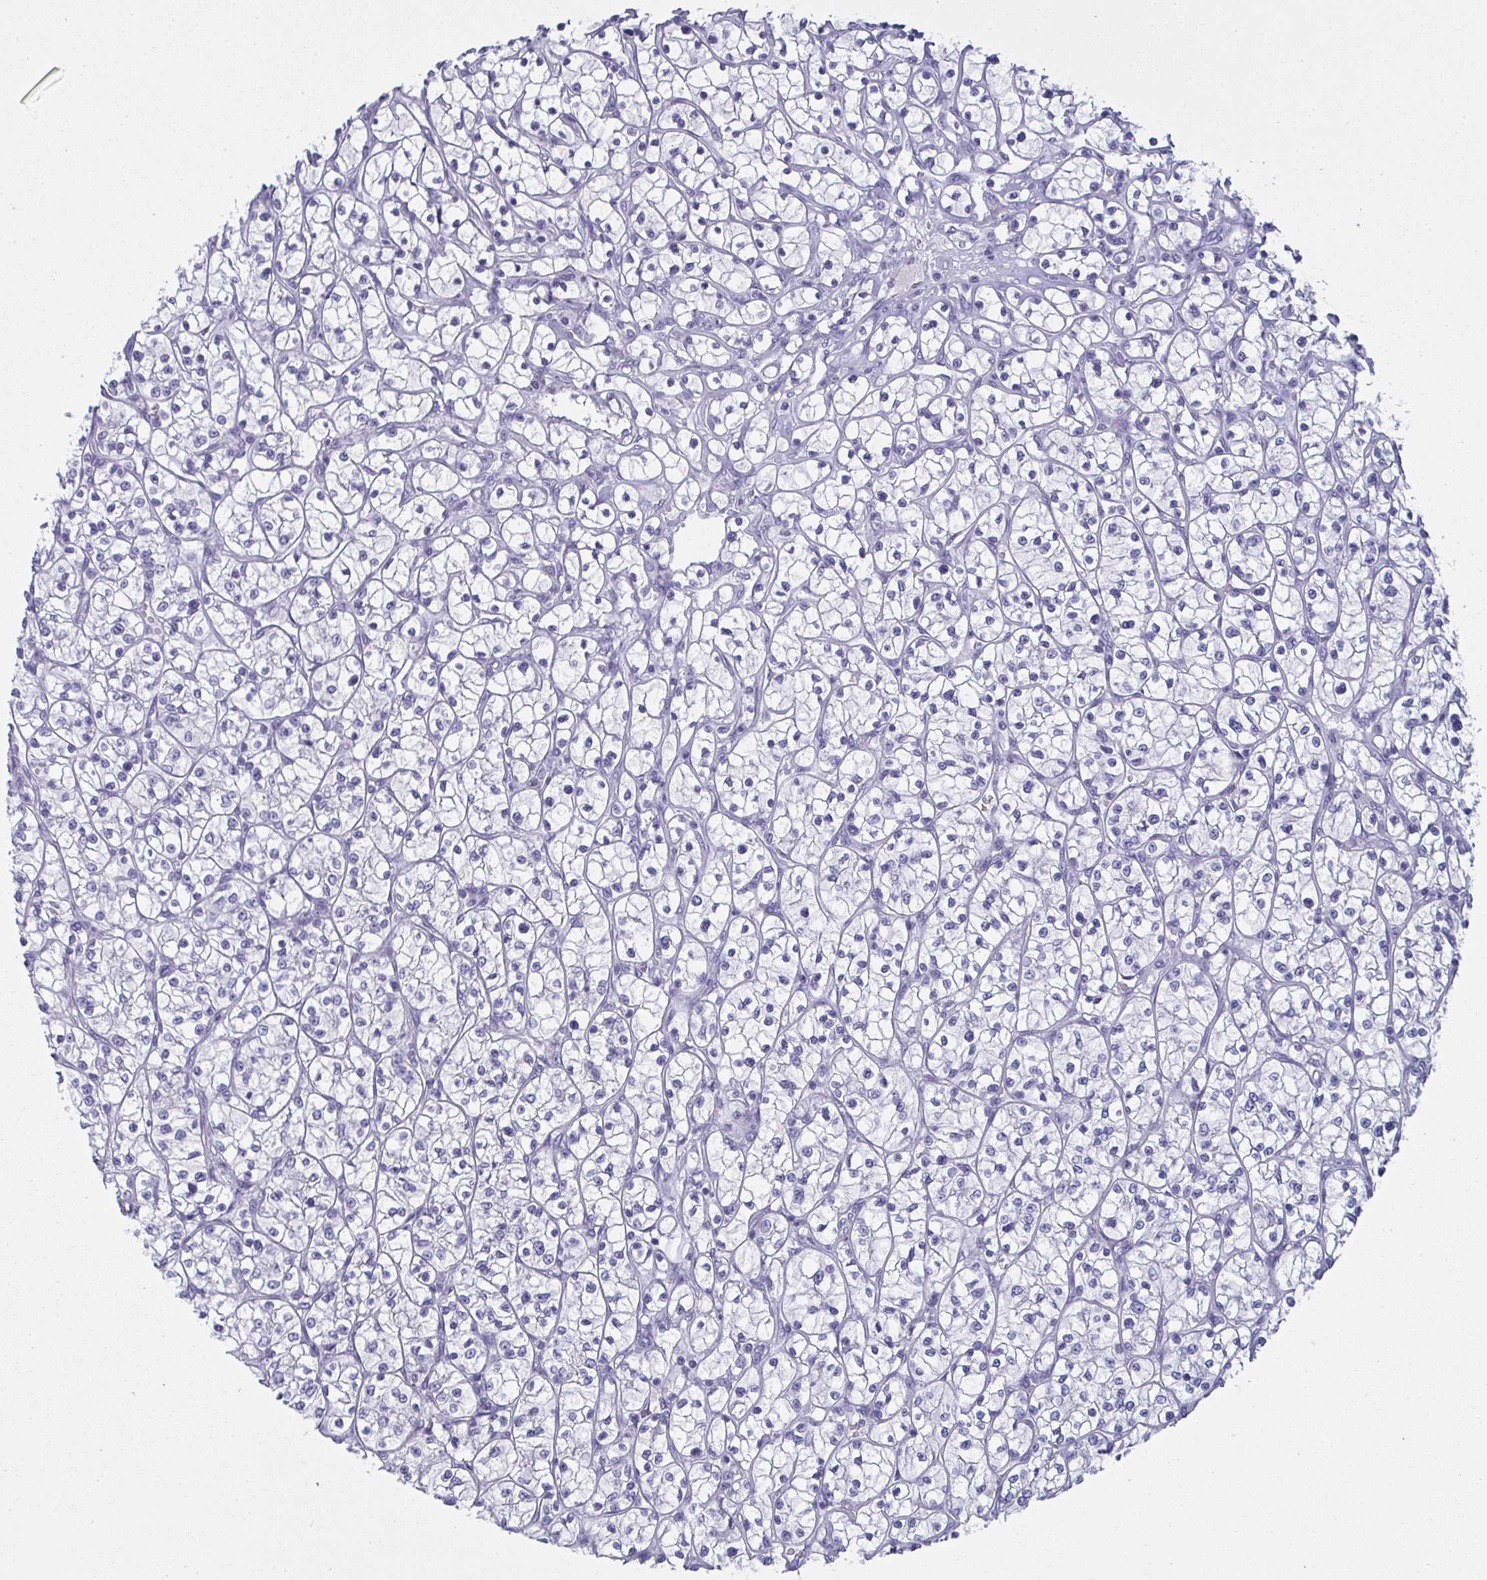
{"staining": {"intensity": "negative", "quantity": "none", "location": "none"}, "tissue": "renal cancer", "cell_type": "Tumor cells", "image_type": "cancer", "snomed": [{"axis": "morphology", "description": "Adenocarcinoma, NOS"}, {"axis": "topography", "description": "Kidney"}], "caption": "This is an immunohistochemistry histopathology image of human renal cancer. There is no positivity in tumor cells.", "gene": "SLC36A2", "patient": {"sex": "female", "age": 64}}